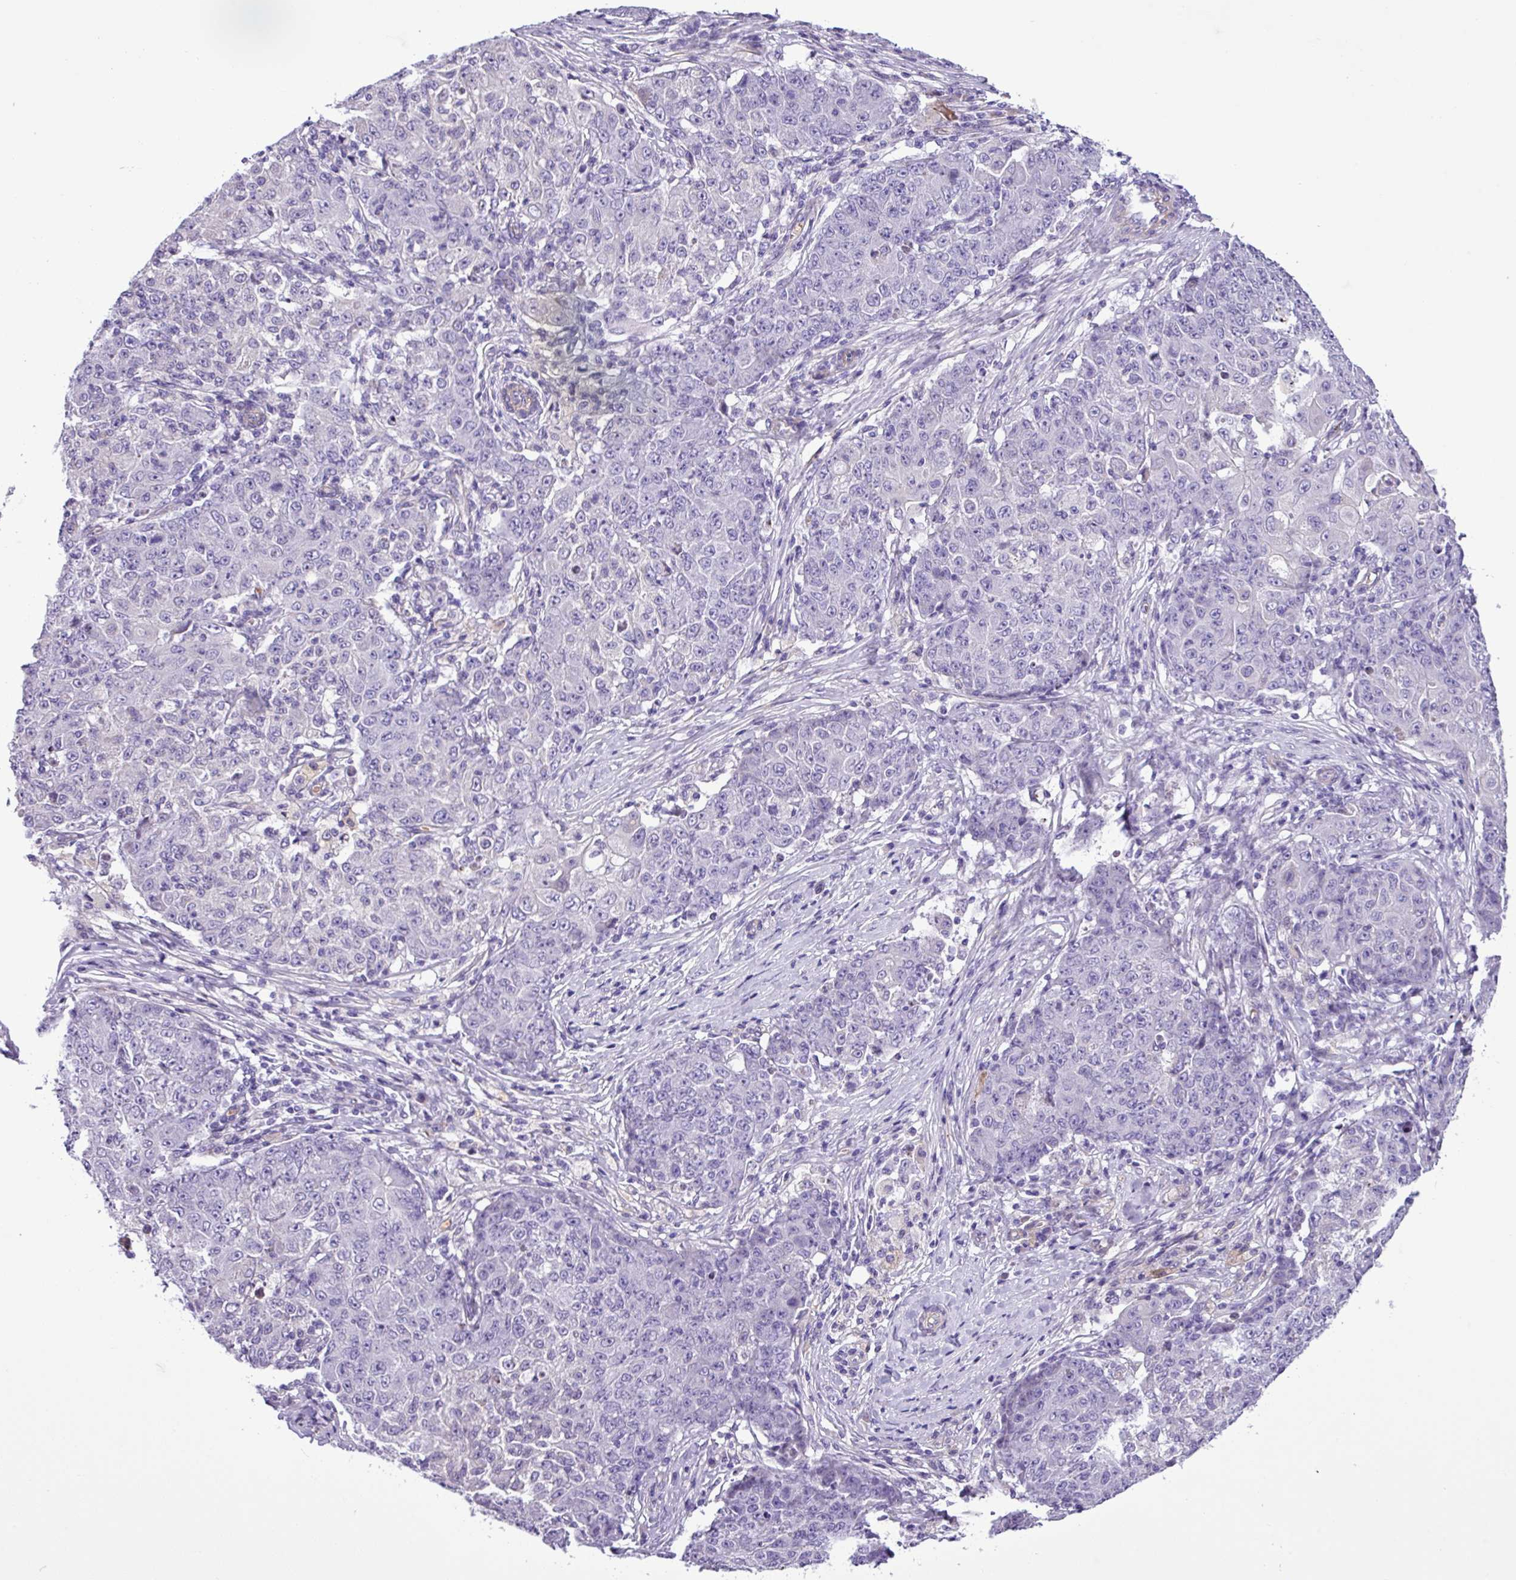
{"staining": {"intensity": "negative", "quantity": "none", "location": "none"}, "tissue": "ovarian cancer", "cell_type": "Tumor cells", "image_type": "cancer", "snomed": [{"axis": "morphology", "description": "Carcinoma, endometroid"}, {"axis": "topography", "description": "Ovary"}], "caption": "Endometroid carcinoma (ovarian) was stained to show a protein in brown. There is no significant staining in tumor cells. The staining was performed using DAB to visualize the protein expression in brown, while the nuclei were stained in blue with hematoxylin (Magnification: 20x).", "gene": "C11orf91", "patient": {"sex": "female", "age": 42}}